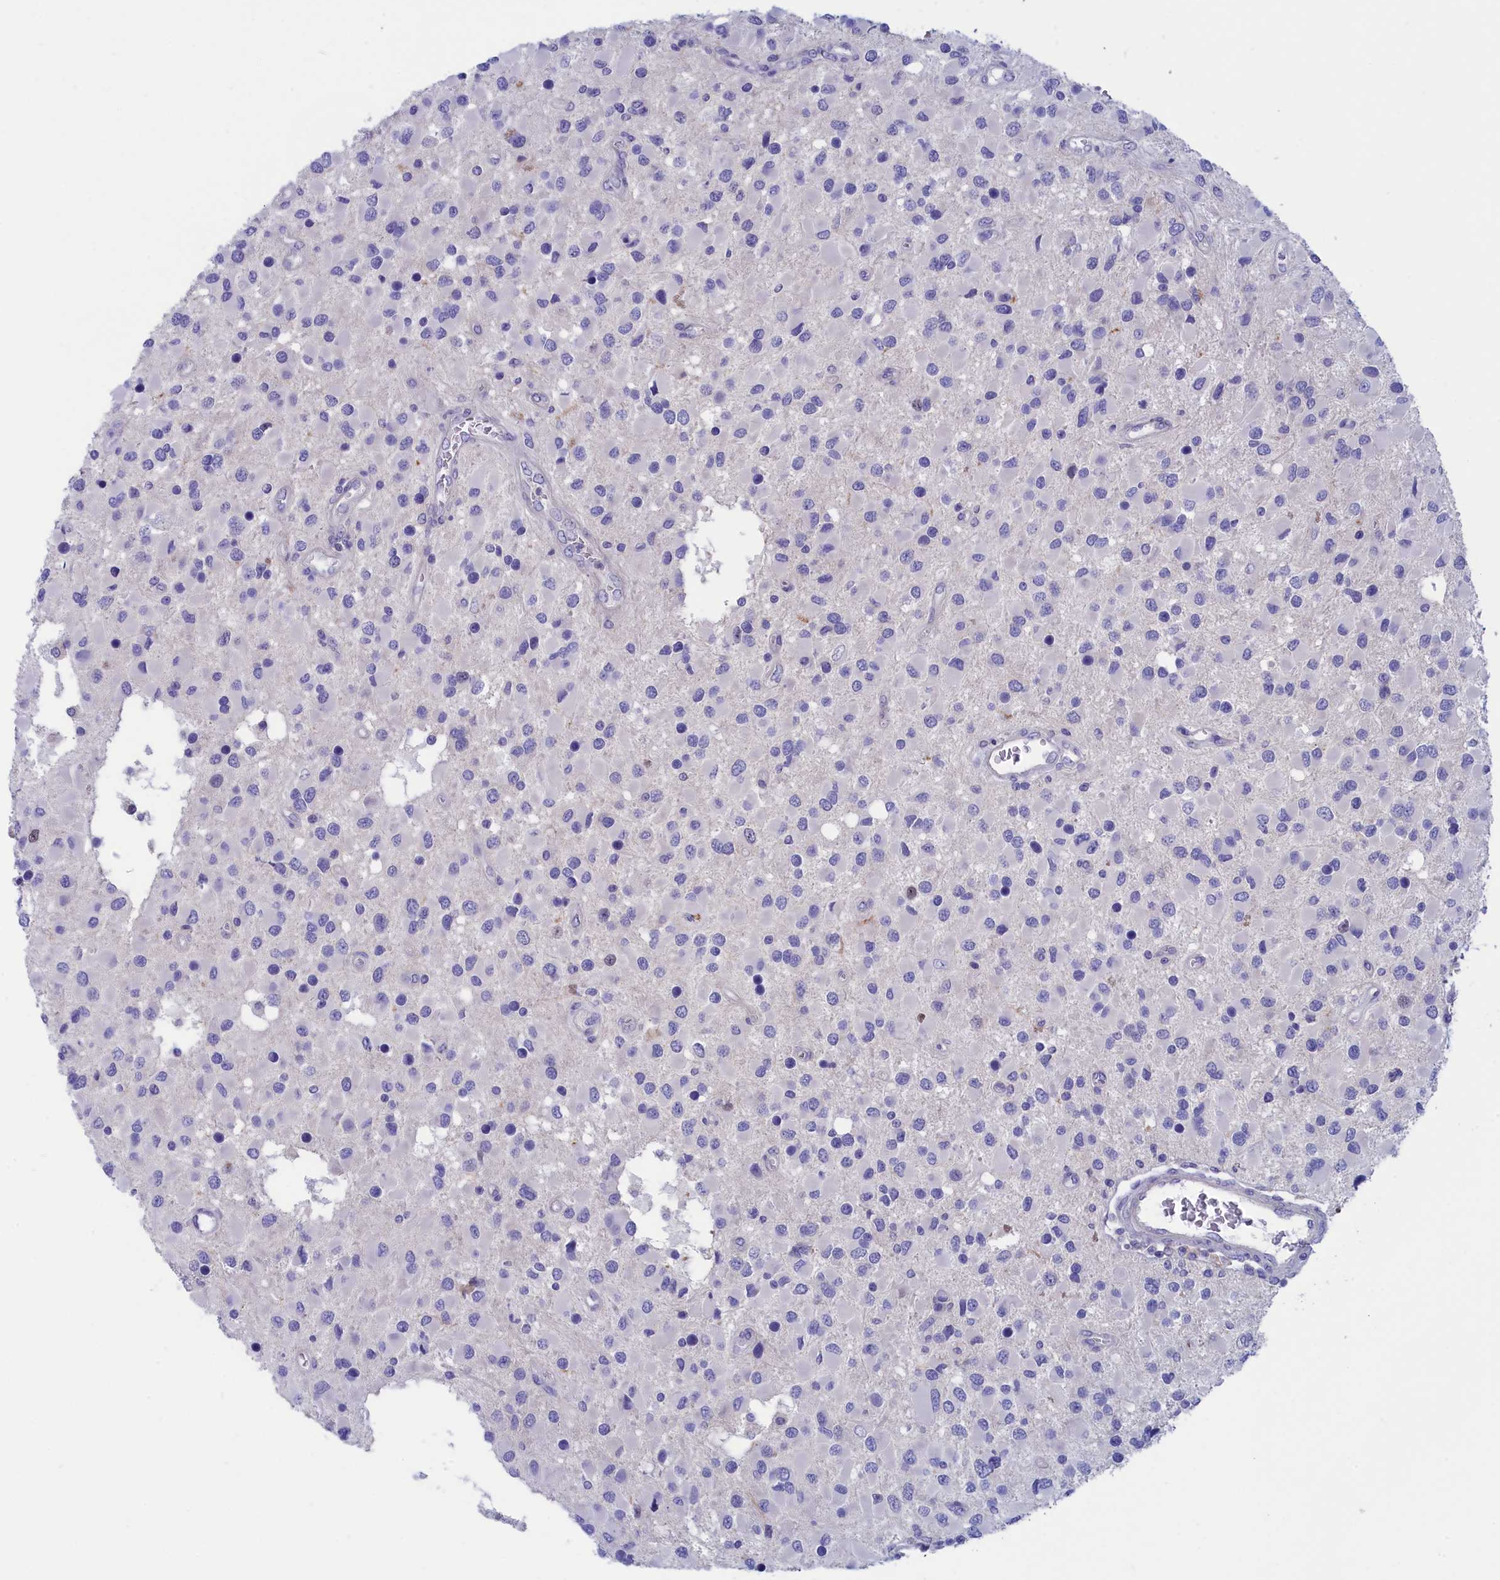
{"staining": {"intensity": "negative", "quantity": "none", "location": "none"}, "tissue": "glioma", "cell_type": "Tumor cells", "image_type": "cancer", "snomed": [{"axis": "morphology", "description": "Glioma, malignant, High grade"}, {"axis": "topography", "description": "Brain"}], "caption": "Protein analysis of glioma exhibits no significant positivity in tumor cells.", "gene": "VPS35L", "patient": {"sex": "male", "age": 53}}